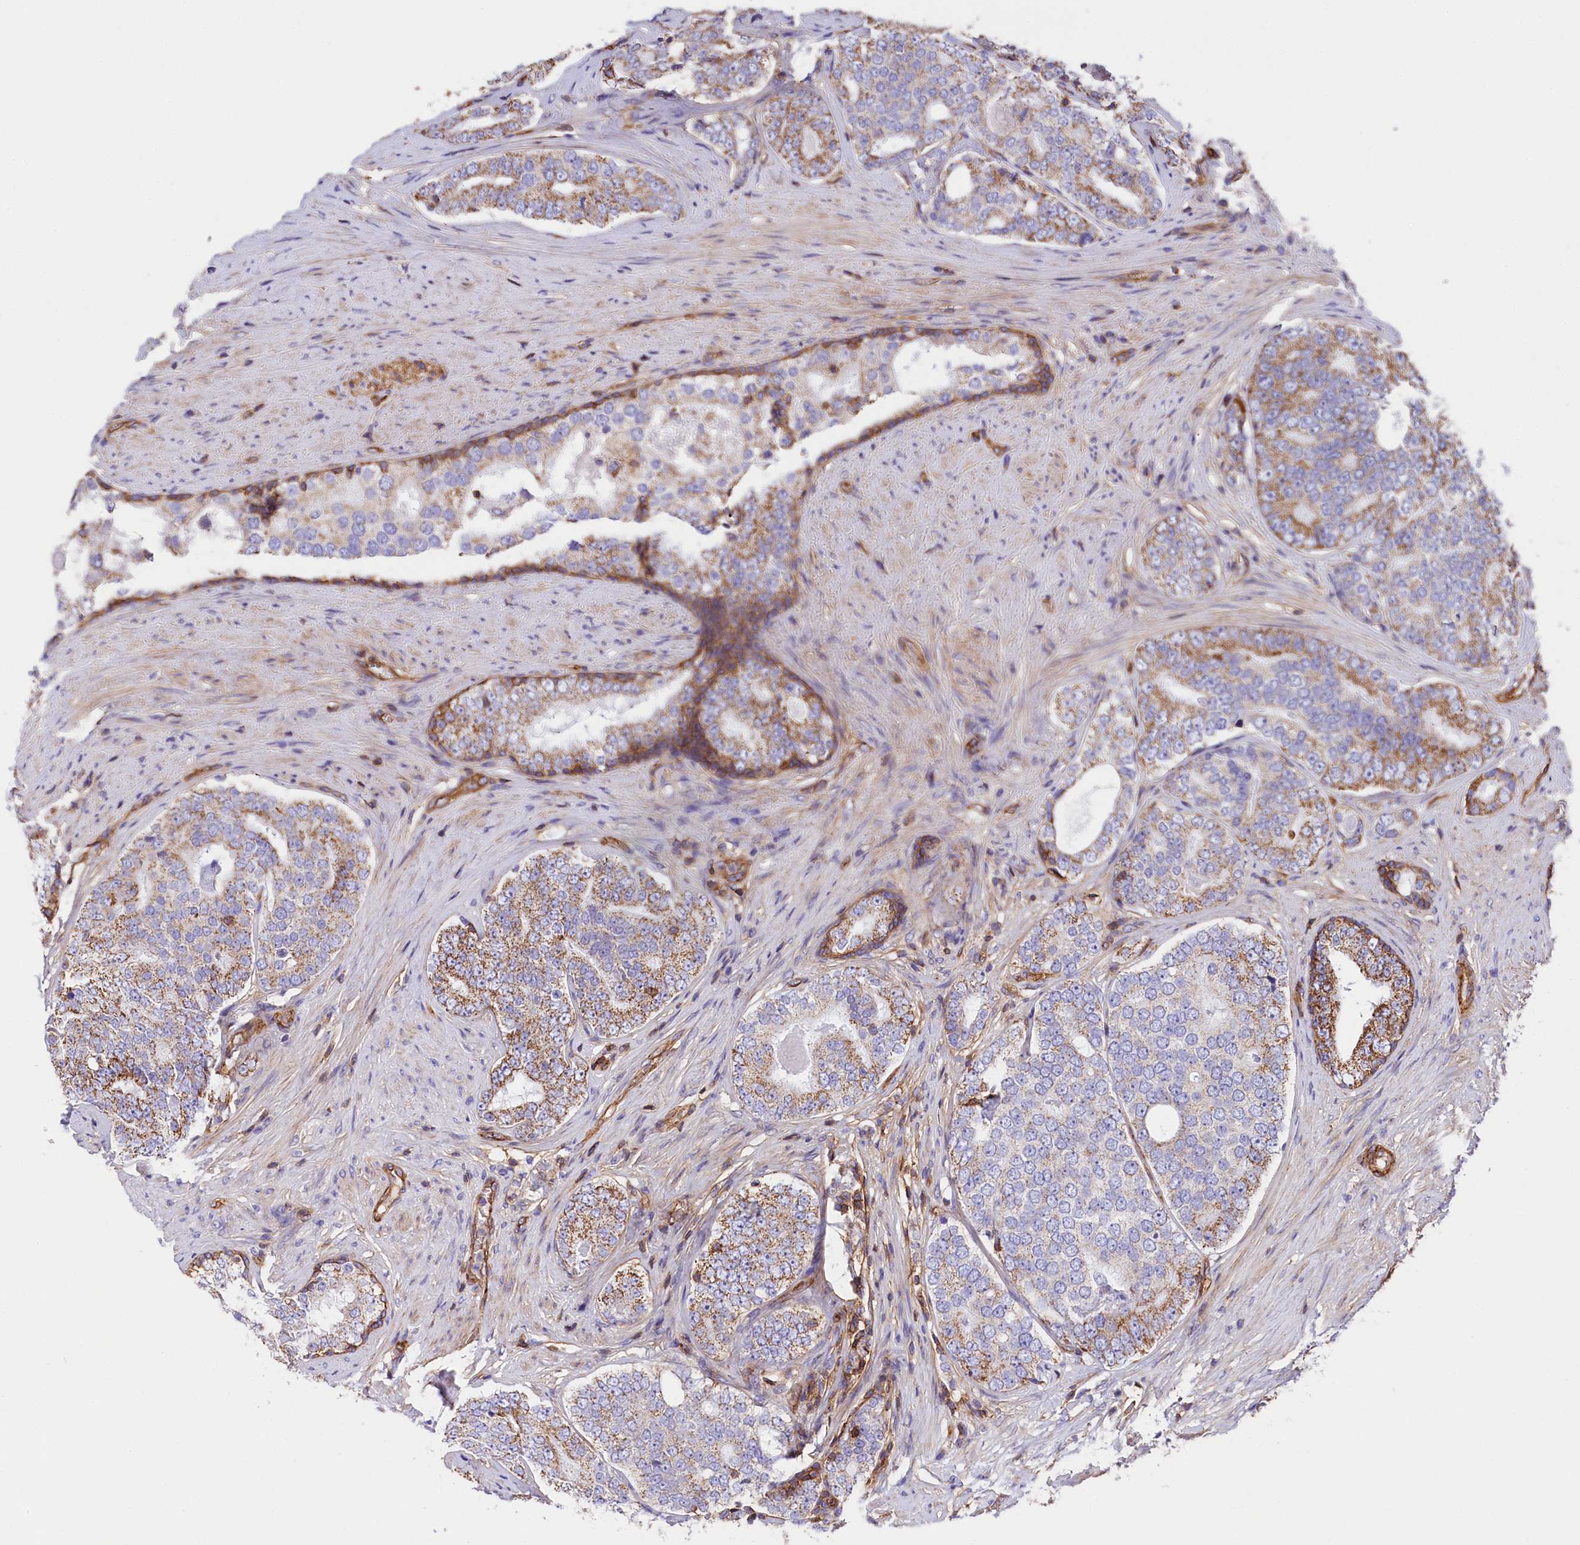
{"staining": {"intensity": "moderate", "quantity": "25%-75%", "location": "cytoplasmic/membranous"}, "tissue": "prostate cancer", "cell_type": "Tumor cells", "image_type": "cancer", "snomed": [{"axis": "morphology", "description": "Adenocarcinoma, High grade"}, {"axis": "topography", "description": "Prostate"}], "caption": "Prostate cancer stained with a brown dye reveals moderate cytoplasmic/membranous positive expression in about 25%-75% of tumor cells.", "gene": "ATP2B4", "patient": {"sex": "male", "age": 56}}